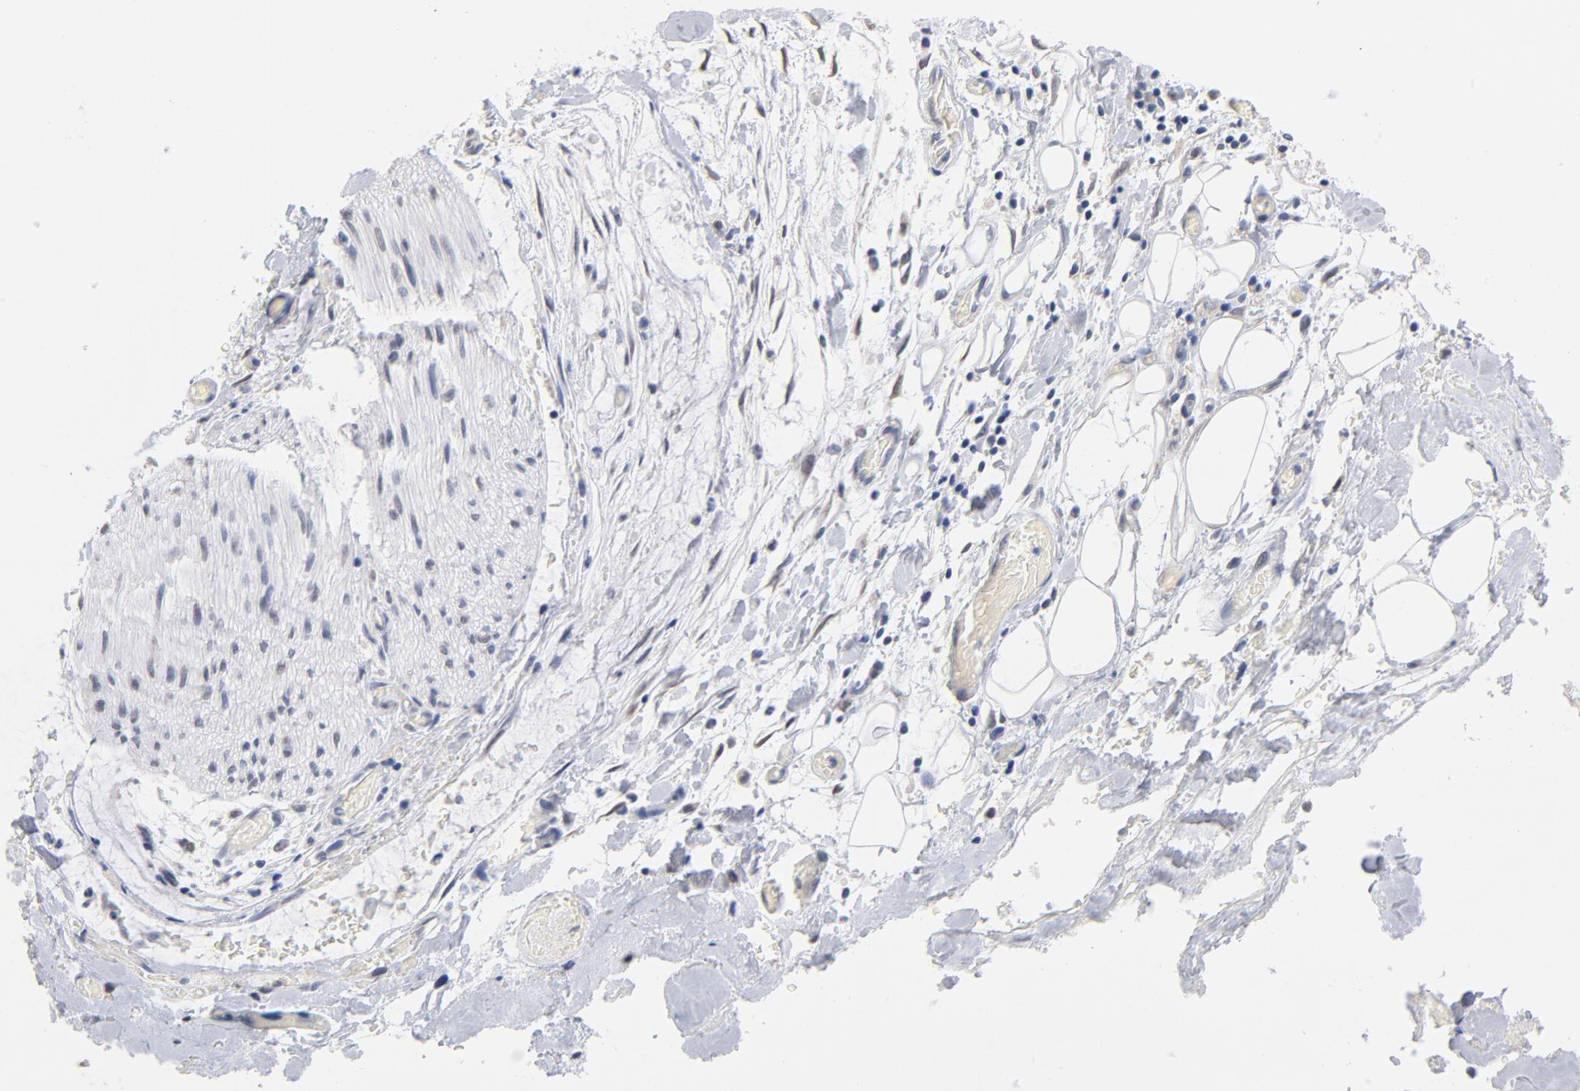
{"staining": {"intensity": "weak", "quantity": "25%-75%", "location": "nuclear"}, "tissue": "adipose tissue", "cell_type": "Adipocytes", "image_type": "normal", "snomed": [{"axis": "morphology", "description": "Normal tissue, NOS"}, {"axis": "morphology", "description": "Cholangiocarcinoma"}, {"axis": "topography", "description": "Liver"}, {"axis": "topography", "description": "Peripheral nerve tissue"}], "caption": "Protein positivity by IHC shows weak nuclear positivity in approximately 25%-75% of adipocytes in normal adipose tissue. The staining is performed using DAB (3,3'-diaminobenzidine) brown chromogen to label protein expression. The nuclei are counter-stained blue using hematoxylin.", "gene": "RBM3", "patient": {"sex": "male", "age": 50}}